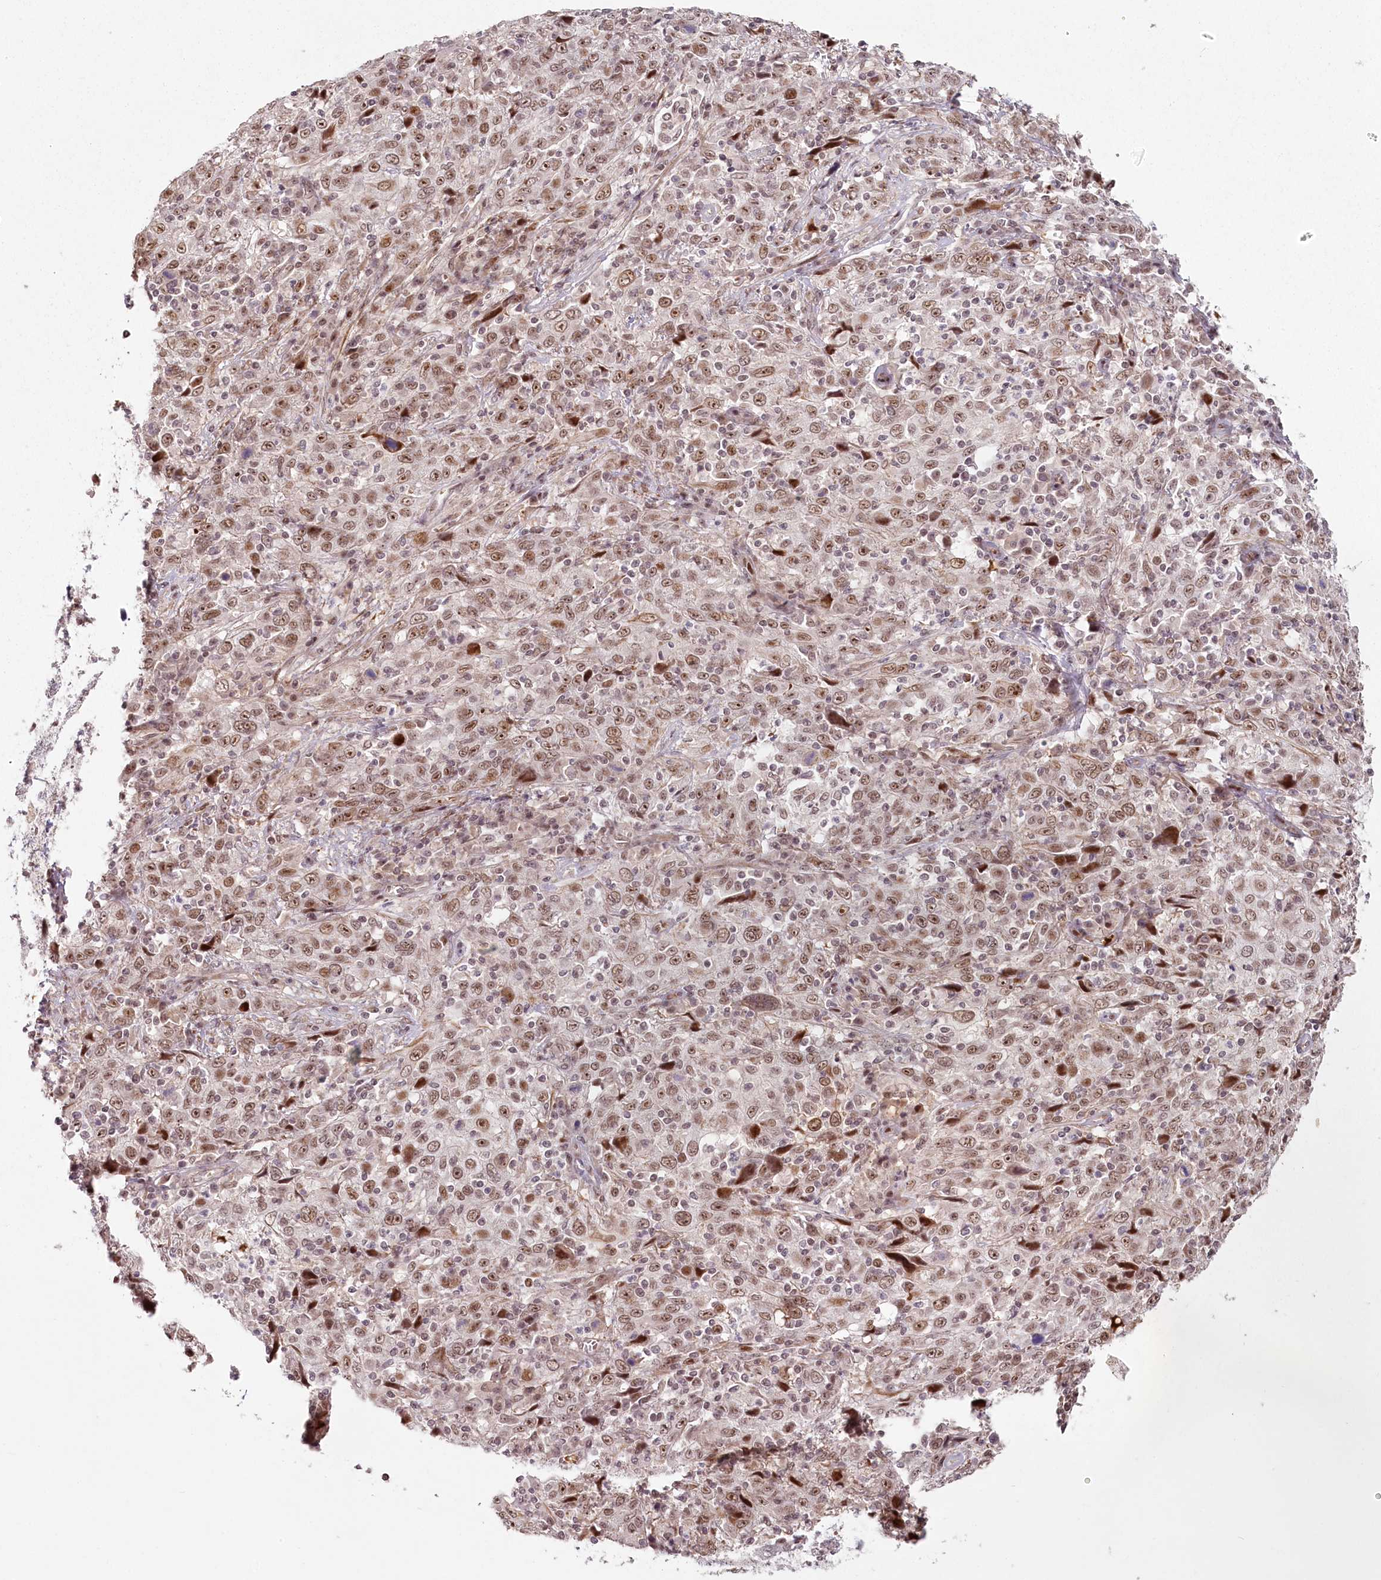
{"staining": {"intensity": "moderate", "quantity": ">75%", "location": "nuclear"}, "tissue": "cervical cancer", "cell_type": "Tumor cells", "image_type": "cancer", "snomed": [{"axis": "morphology", "description": "Squamous cell carcinoma, NOS"}, {"axis": "topography", "description": "Cervix"}], "caption": "Protein staining of squamous cell carcinoma (cervical) tissue displays moderate nuclear staining in about >75% of tumor cells.", "gene": "FAM204A", "patient": {"sex": "female", "age": 46}}